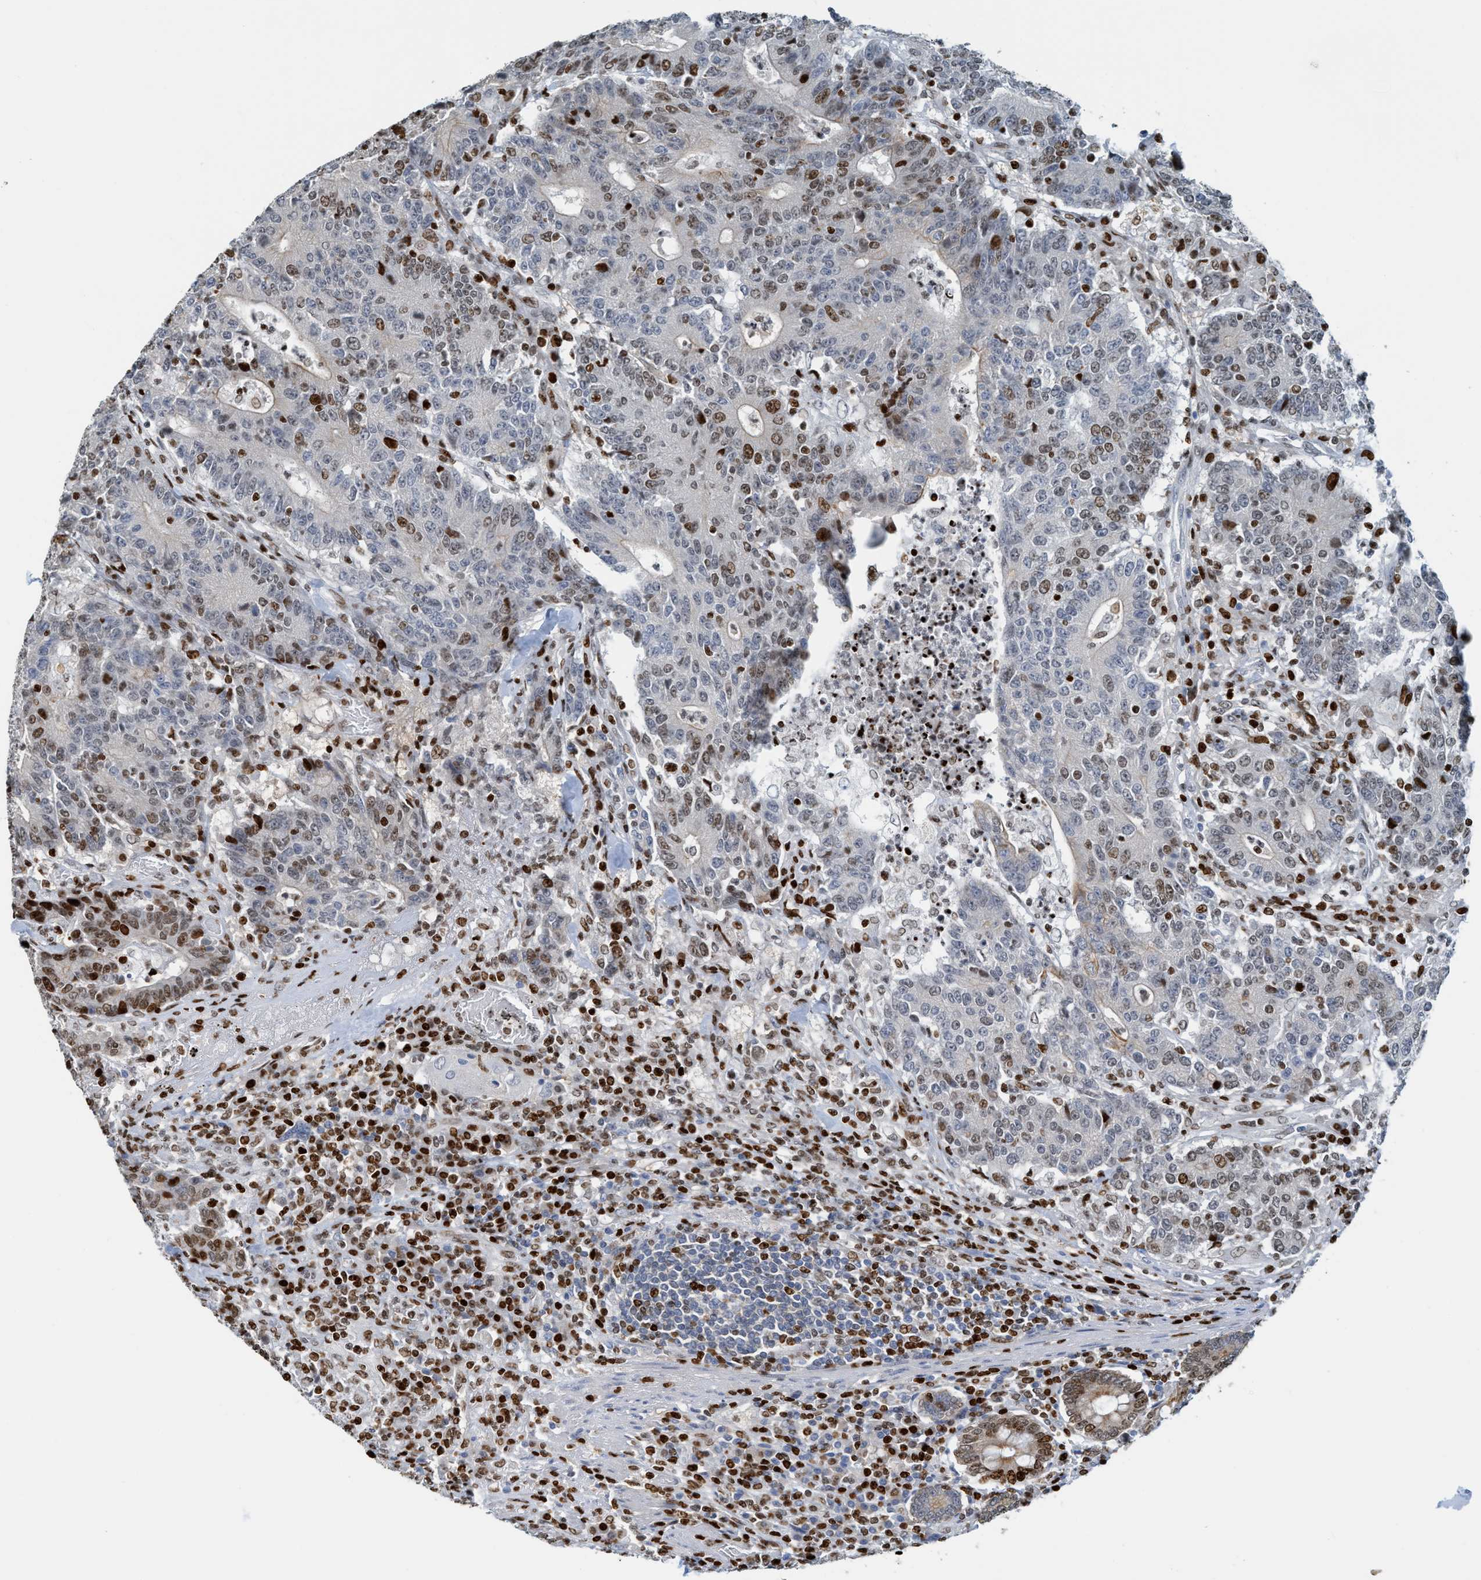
{"staining": {"intensity": "moderate", "quantity": "<25%", "location": "nuclear"}, "tissue": "colorectal cancer", "cell_type": "Tumor cells", "image_type": "cancer", "snomed": [{"axis": "morphology", "description": "Normal tissue, NOS"}, {"axis": "morphology", "description": "Adenocarcinoma, NOS"}, {"axis": "topography", "description": "Colon"}], "caption": "A micrograph of colorectal adenocarcinoma stained for a protein demonstrates moderate nuclear brown staining in tumor cells. (brown staining indicates protein expression, while blue staining denotes nuclei).", "gene": "SH3D19", "patient": {"sex": "female", "age": 75}}